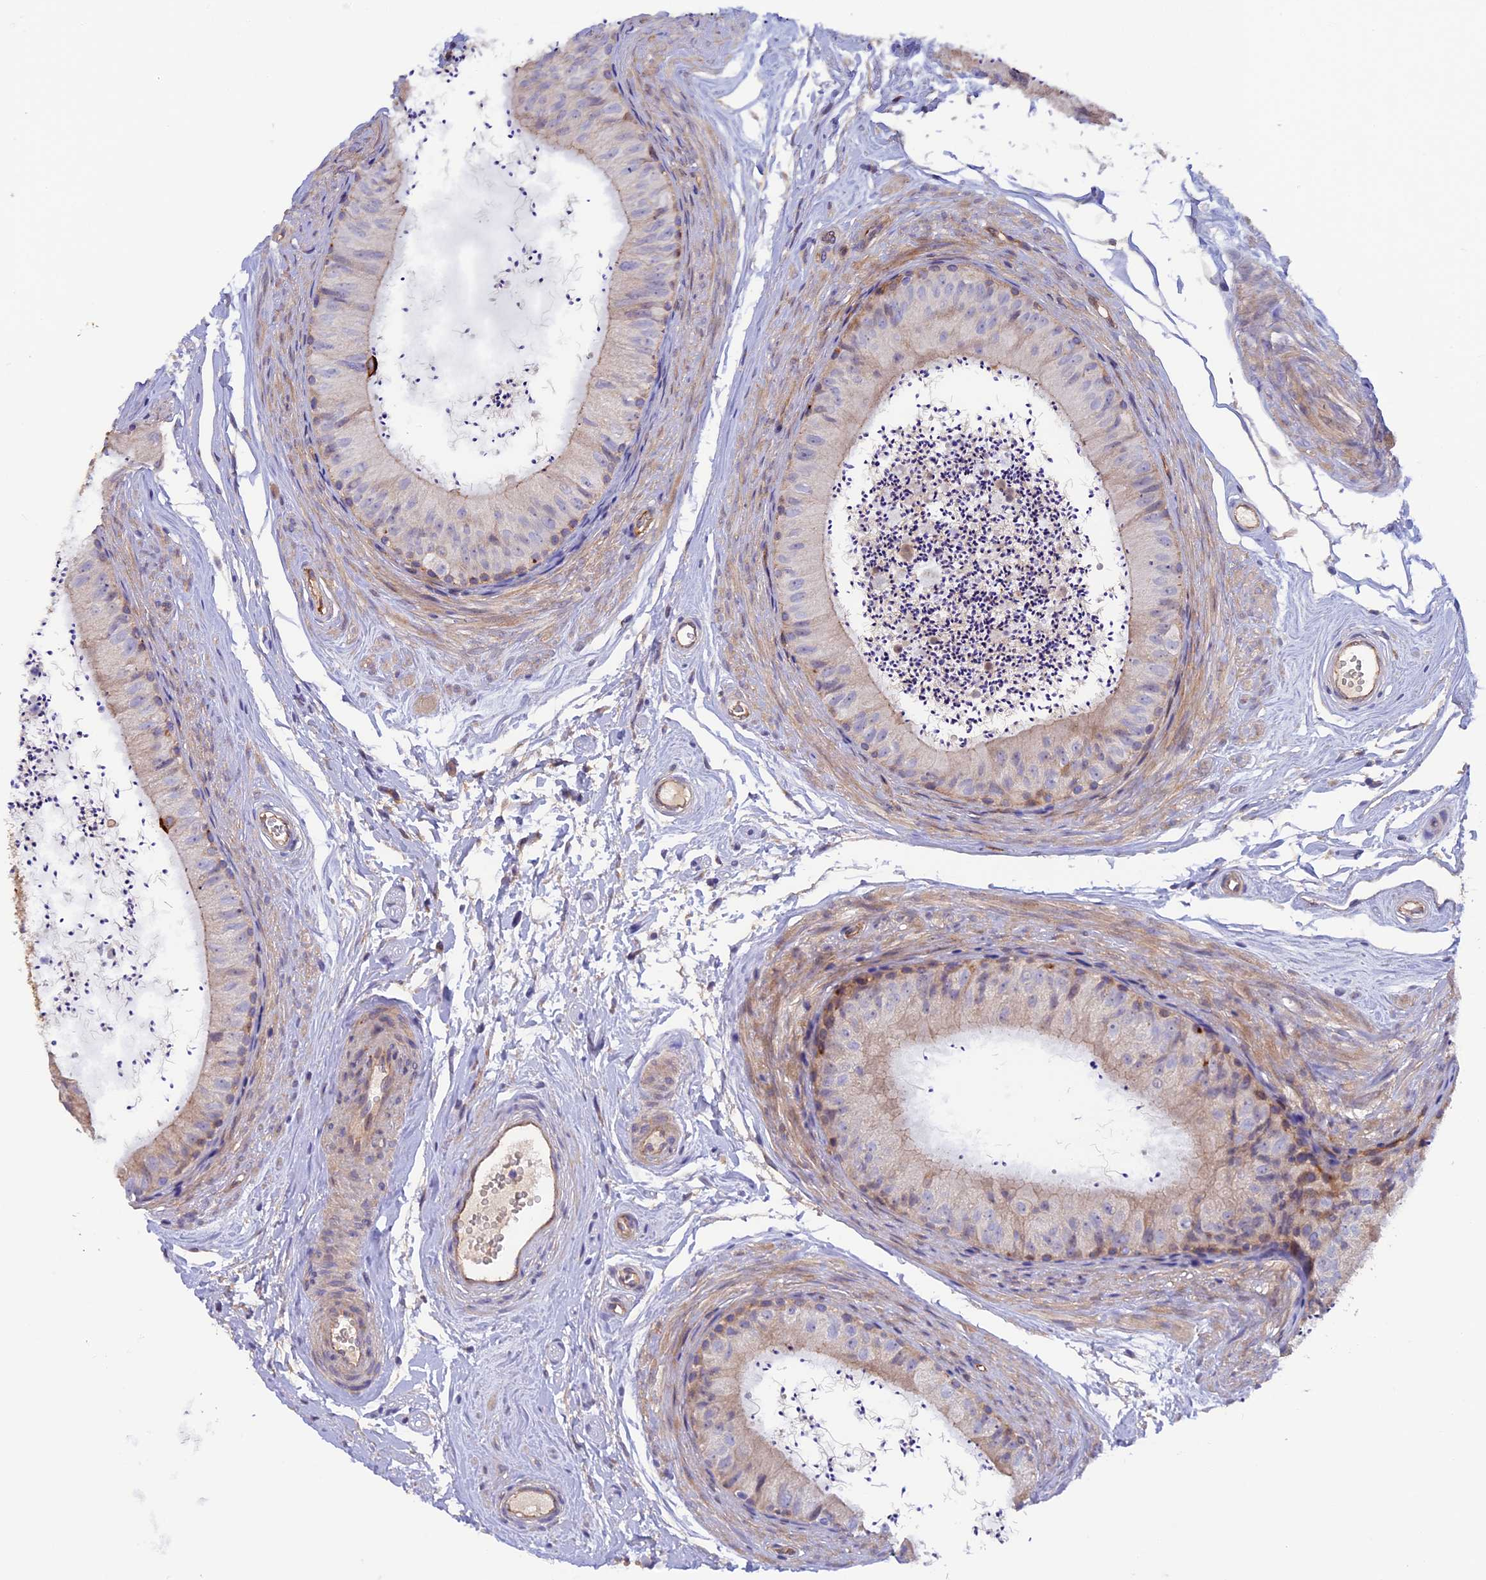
{"staining": {"intensity": "strong", "quantity": "<25%", "location": "cytoplasmic/membranous"}, "tissue": "epididymis", "cell_type": "Glandular cells", "image_type": "normal", "snomed": [{"axis": "morphology", "description": "Normal tissue, NOS"}, {"axis": "topography", "description": "Epididymis"}], "caption": "About <25% of glandular cells in normal human epididymis show strong cytoplasmic/membranous protein staining as visualized by brown immunohistochemical staining.", "gene": "DUS3L", "patient": {"sex": "male", "age": 56}}